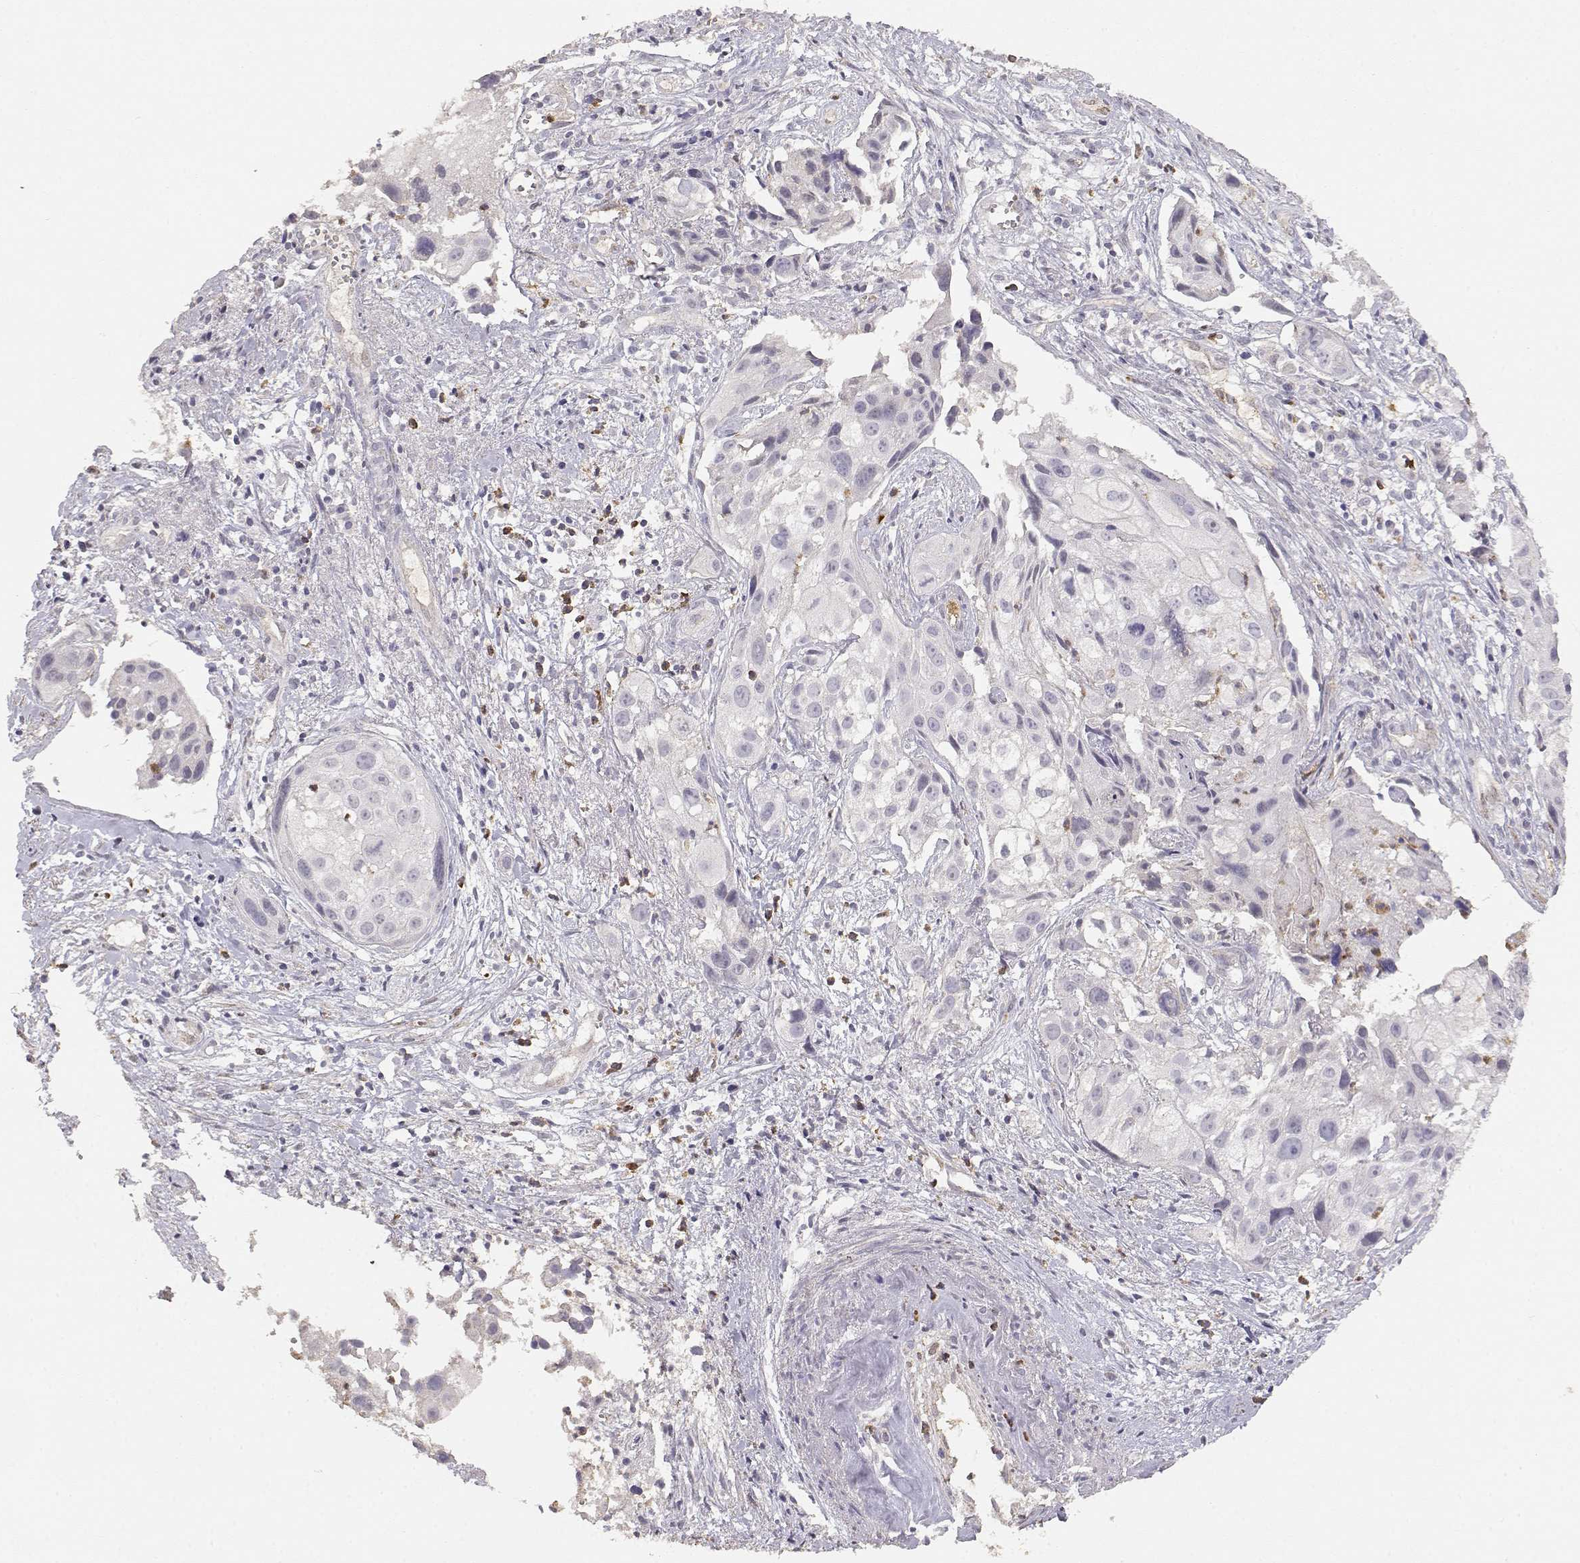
{"staining": {"intensity": "negative", "quantity": "none", "location": "none"}, "tissue": "cervical cancer", "cell_type": "Tumor cells", "image_type": "cancer", "snomed": [{"axis": "morphology", "description": "Squamous cell carcinoma, NOS"}, {"axis": "topography", "description": "Cervix"}], "caption": "This is a histopathology image of IHC staining of squamous cell carcinoma (cervical), which shows no positivity in tumor cells.", "gene": "TNFRSF10C", "patient": {"sex": "female", "age": 53}}